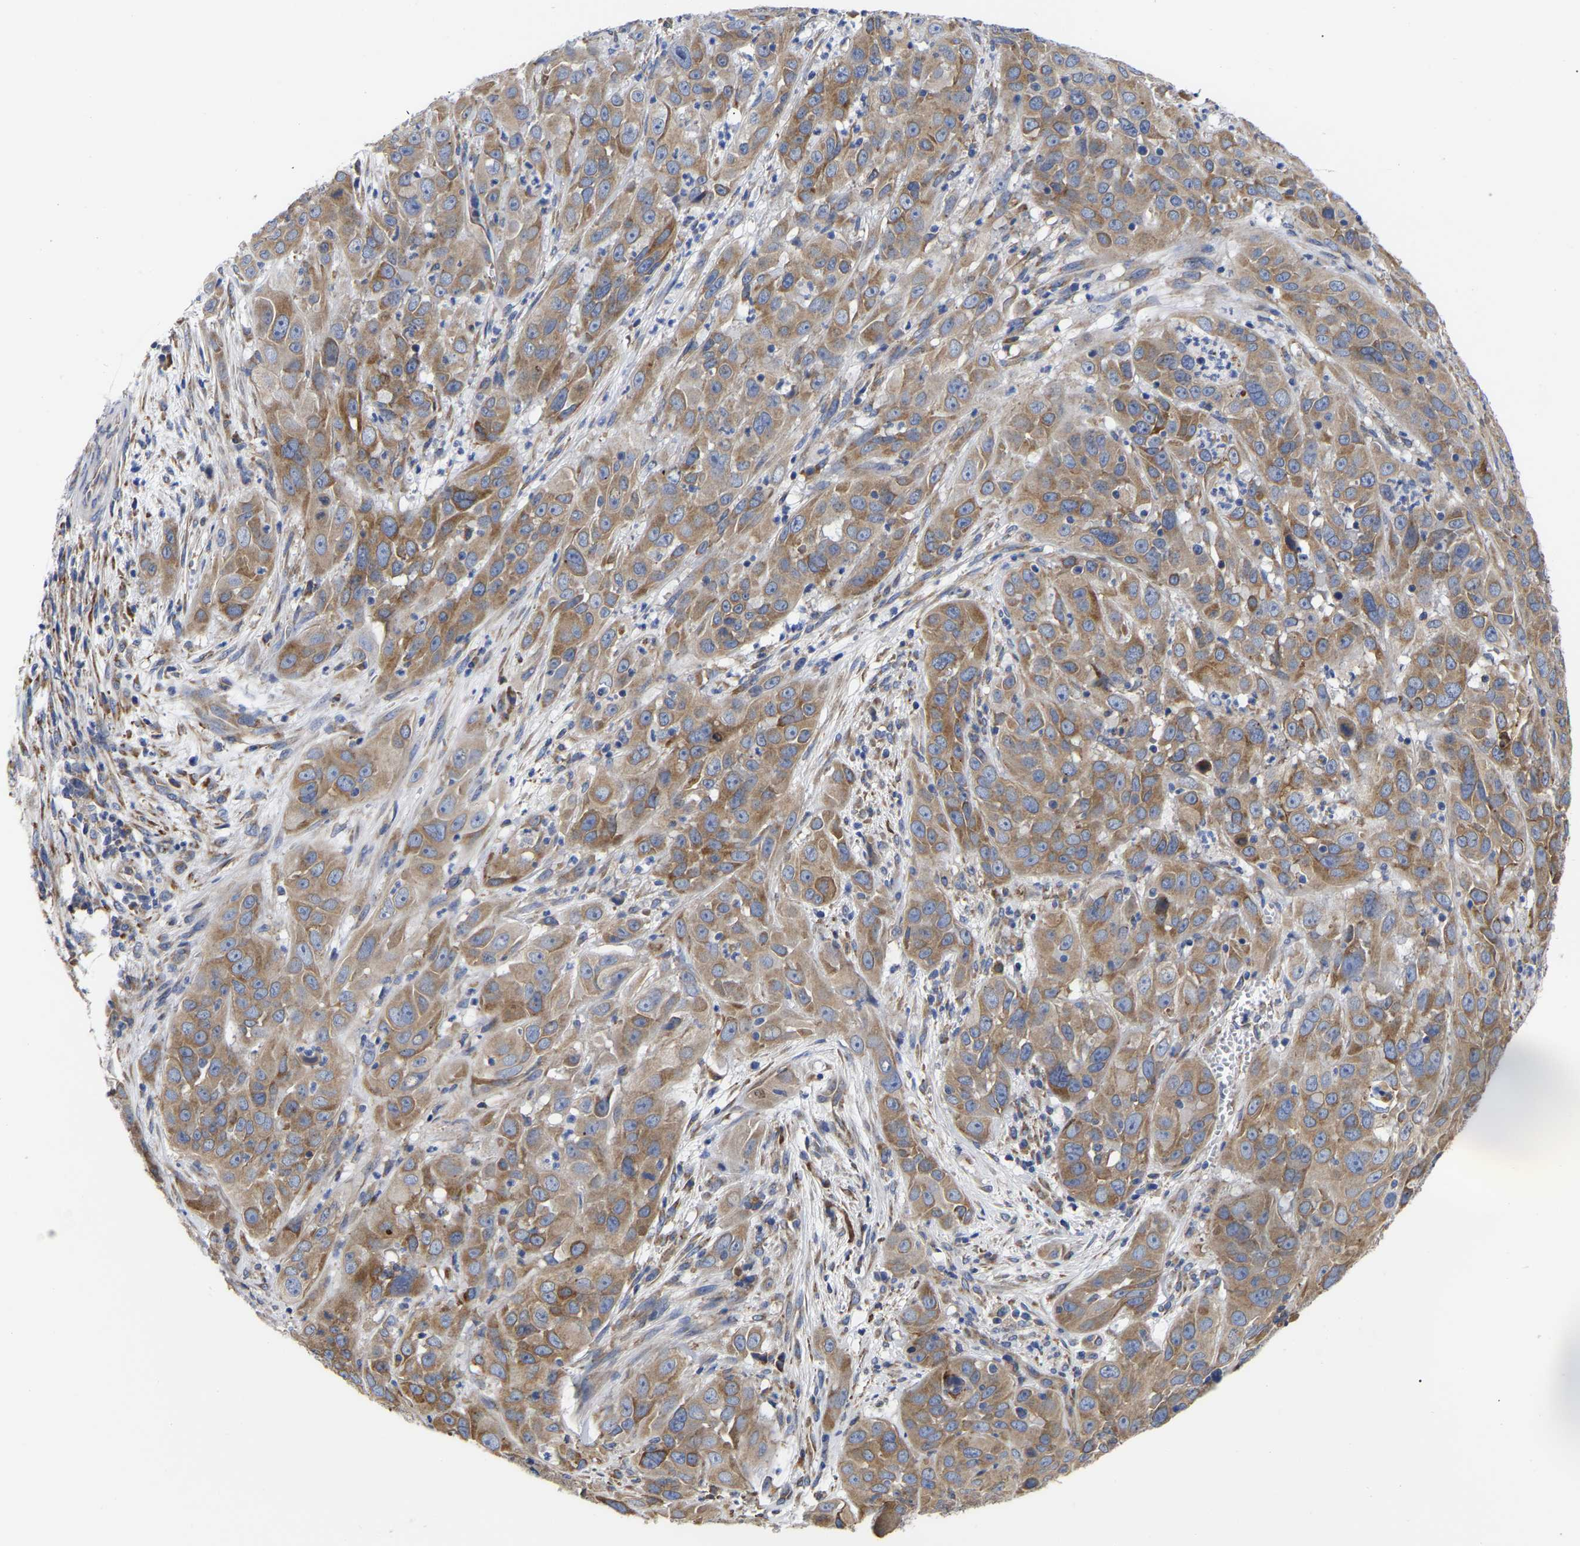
{"staining": {"intensity": "moderate", "quantity": ">75%", "location": "cytoplasmic/membranous"}, "tissue": "cervical cancer", "cell_type": "Tumor cells", "image_type": "cancer", "snomed": [{"axis": "morphology", "description": "Squamous cell carcinoma, NOS"}, {"axis": "topography", "description": "Cervix"}], "caption": "A brown stain highlights moderate cytoplasmic/membranous staining of a protein in squamous cell carcinoma (cervical) tumor cells.", "gene": "CFAP298", "patient": {"sex": "female", "age": 32}}